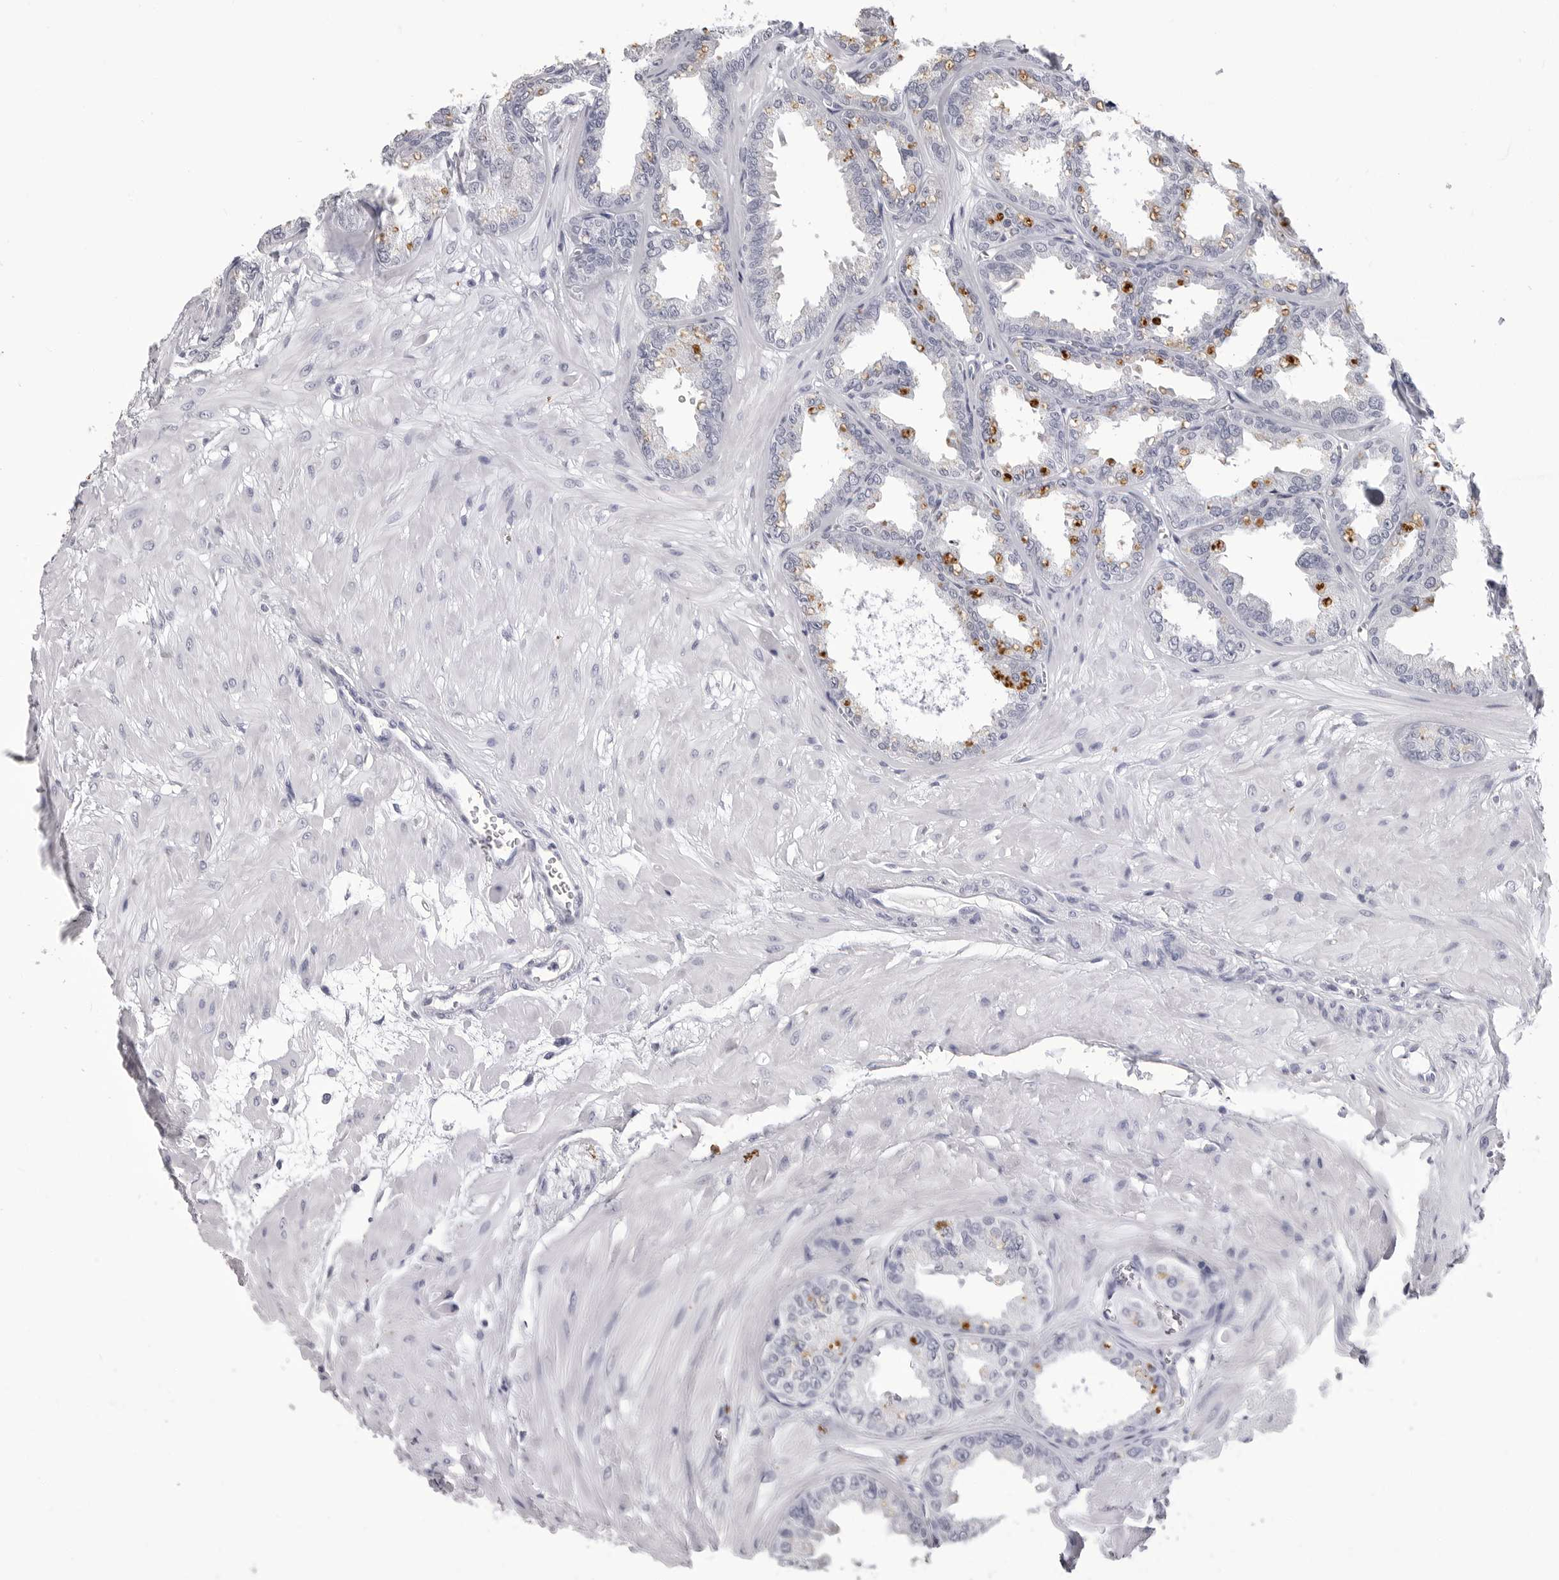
{"staining": {"intensity": "negative", "quantity": "none", "location": "none"}, "tissue": "seminal vesicle", "cell_type": "Glandular cells", "image_type": "normal", "snomed": [{"axis": "morphology", "description": "Normal tissue, NOS"}, {"axis": "topography", "description": "Prostate"}, {"axis": "topography", "description": "Seminal veicle"}], "caption": "Immunohistochemical staining of normal human seminal vesicle exhibits no significant staining in glandular cells. The staining is performed using DAB (3,3'-diaminobenzidine) brown chromogen with nuclei counter-stained in using hematoxylin.", "gene": "LGALS4", "patient": {"sex": "male", "age": 51}}